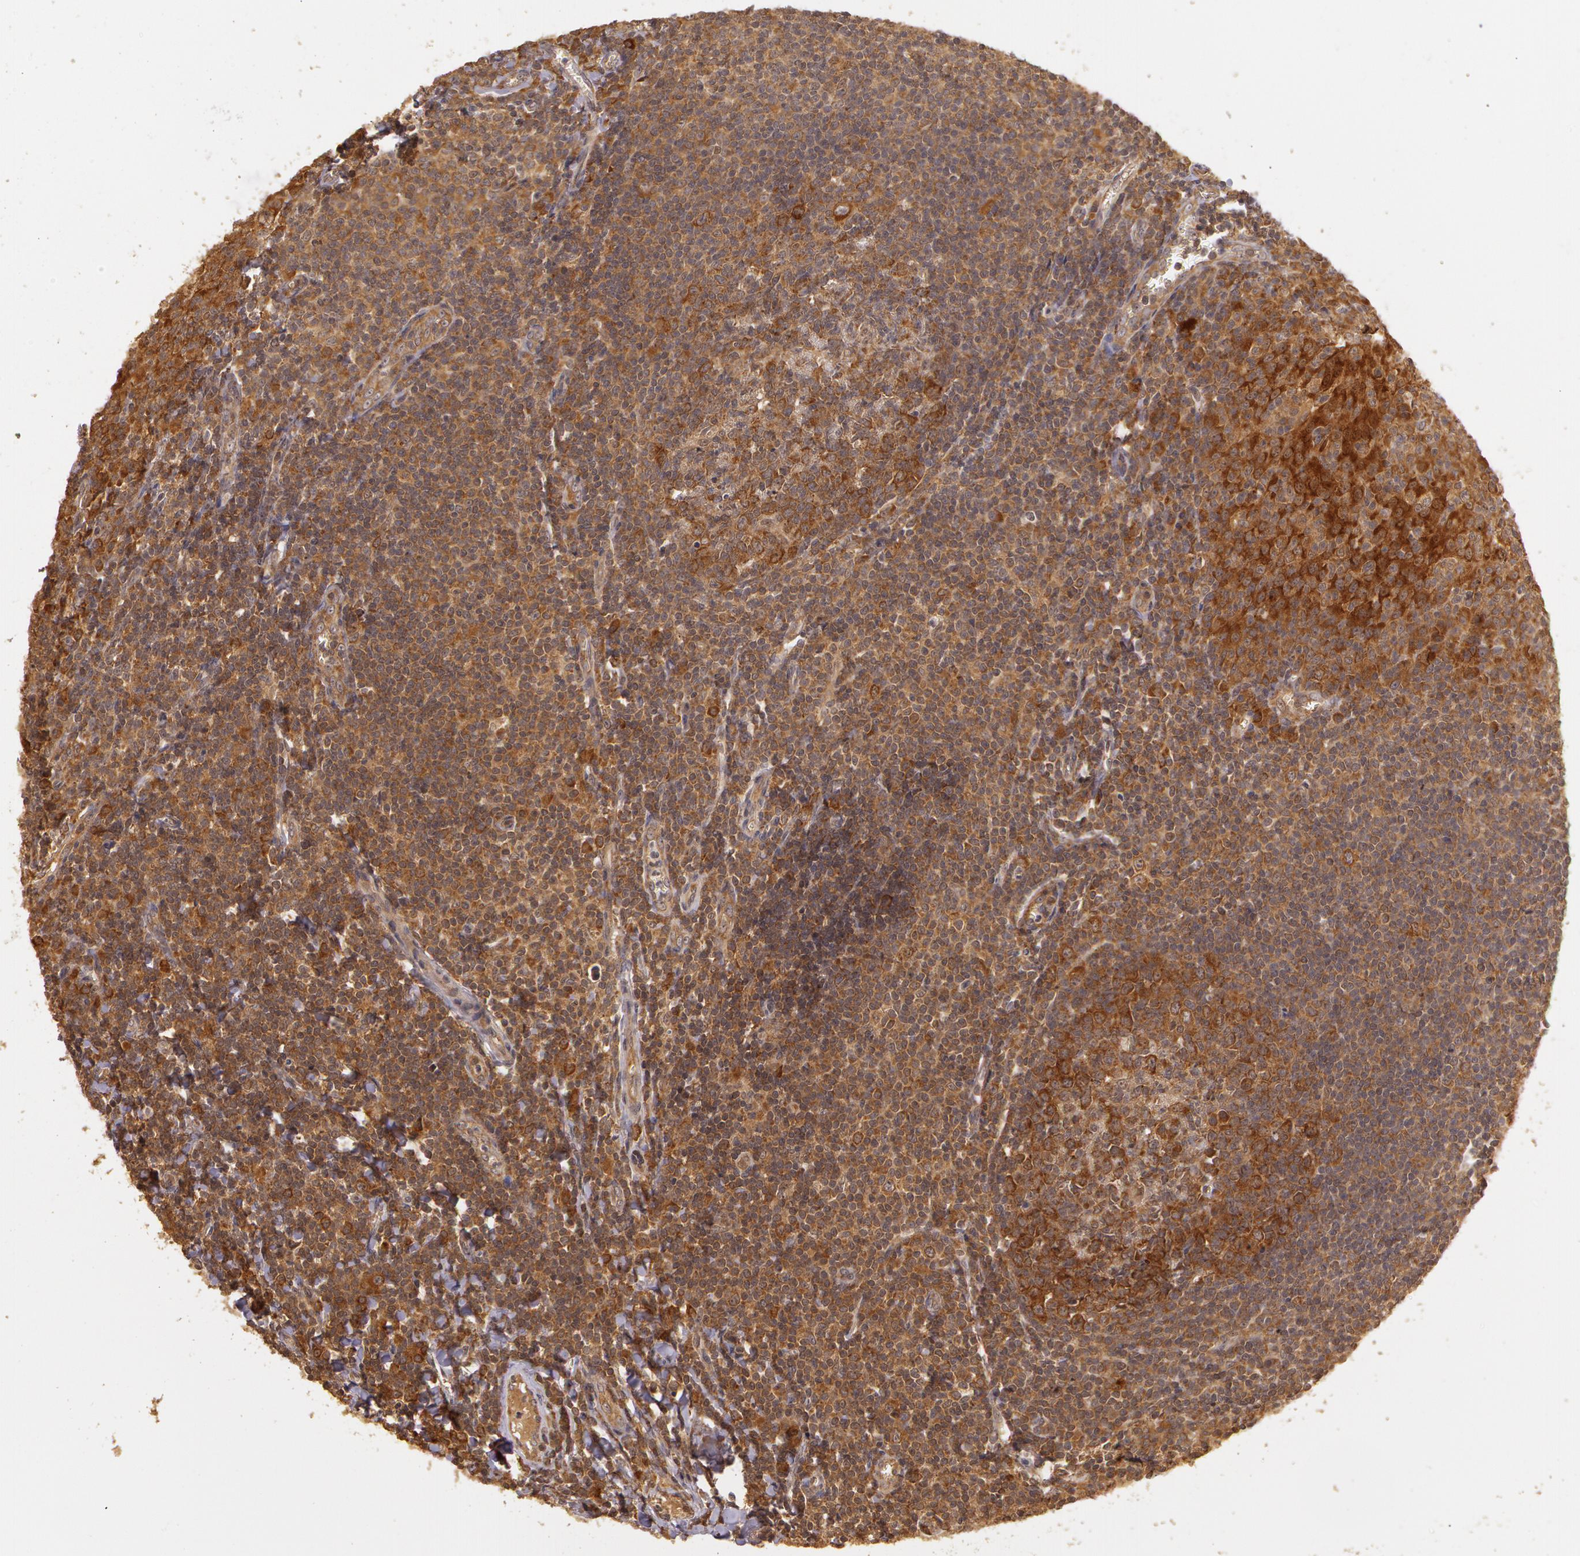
{"staining": {"intensity": "strong", "quantity": ">75%", "location": "cytoplasmic/membranous"}, "tissue": "tonsil", "cell_type": "Germinal center cells", "image_type": "normal", "snomed": [{"axis": "morphology", "description": "Normal tissue, NOS"}, {"axis": "topography", "description": "Tonsil"}], "caption": "Benign tonsil exhibits strong cytoplasmic/membranous expression in about >75% of germinal center cells, visualized by immunohistochemistry.", "gene": "ASCC2", "patient": {"sex": "male", "age": 31}}